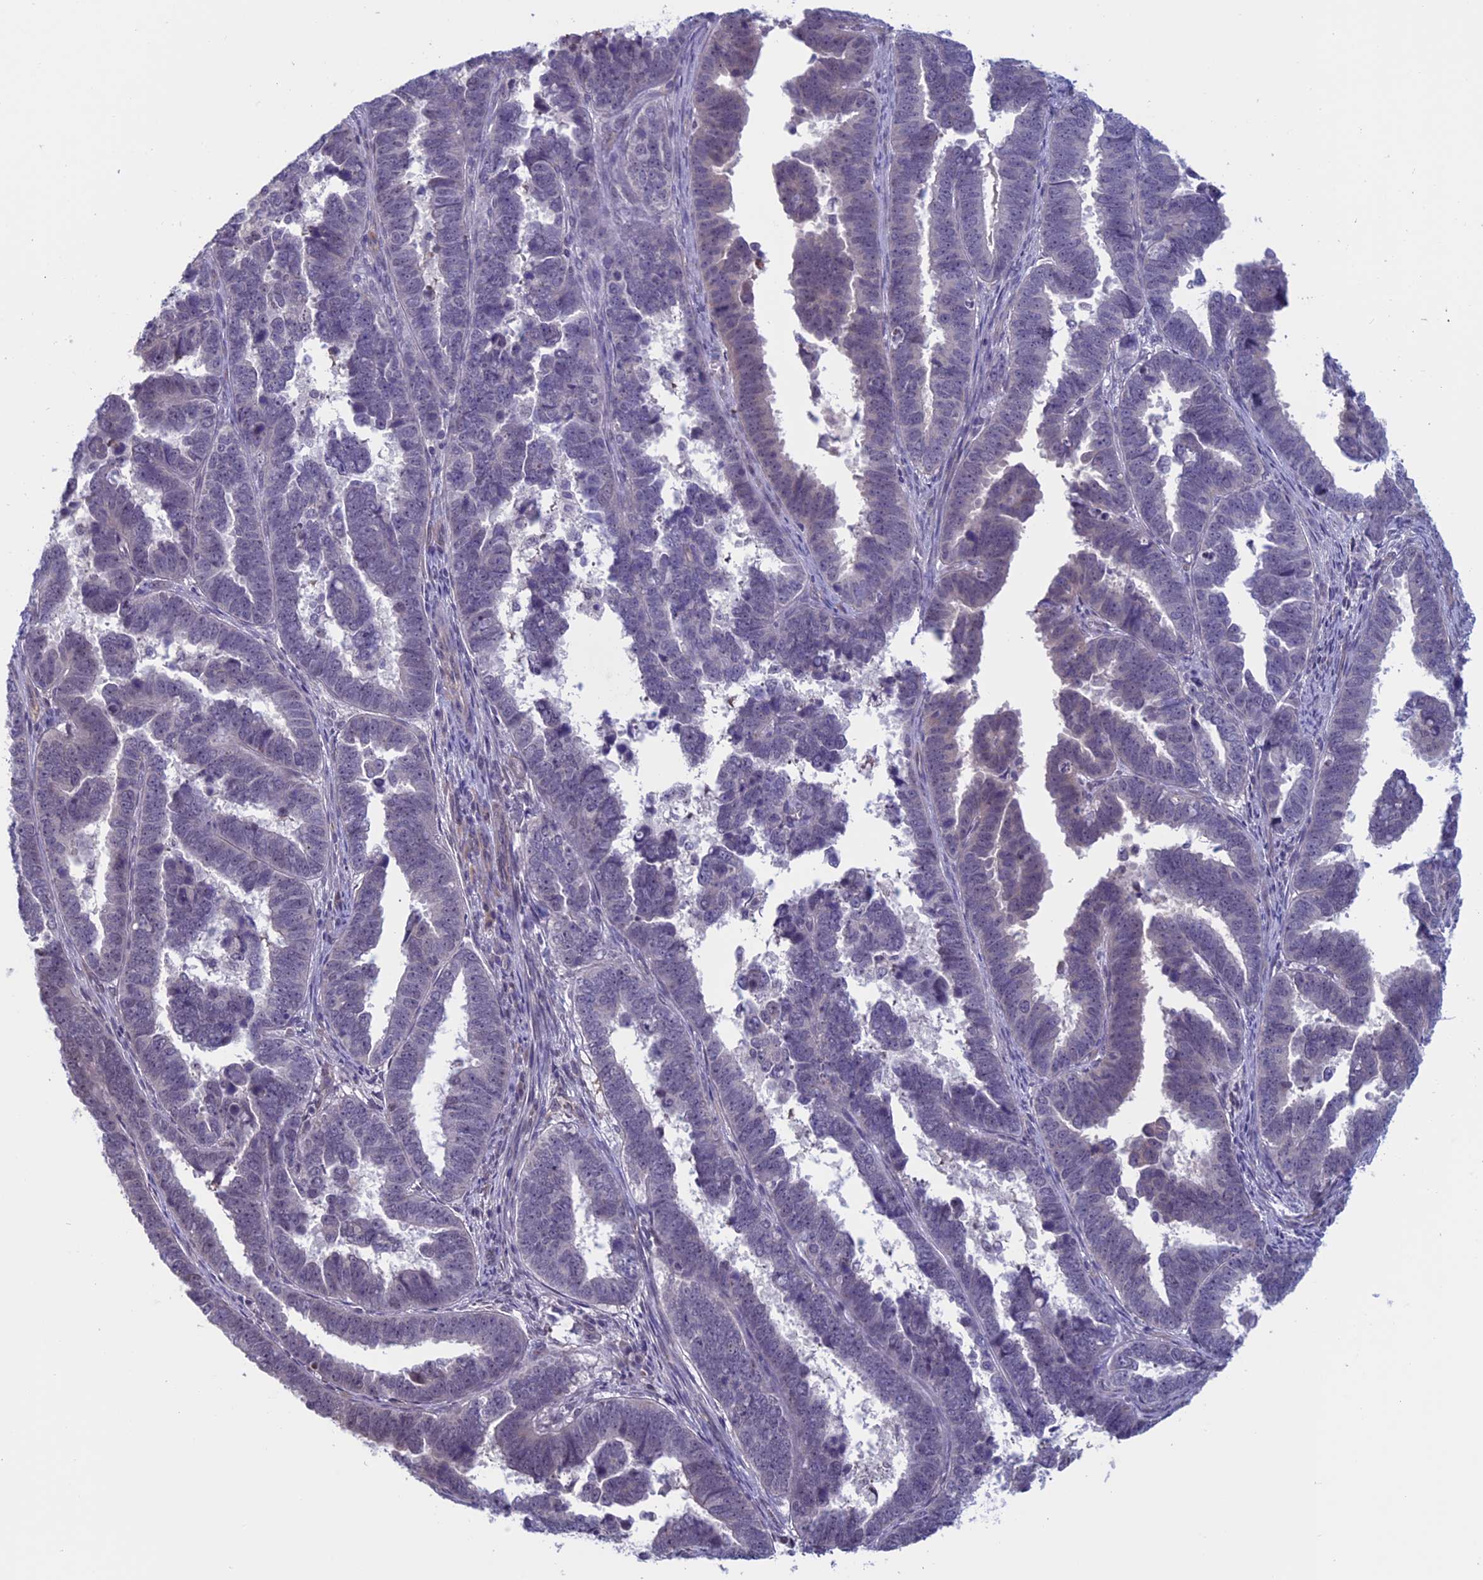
{"staining": {"intensity": "negative", "quantity": "none", "location": "none"}, "tissue": "endometrial cancer", "cell_type": "Tumor cells", "image_type": "cancer", "snomed": [{"axis": "morphology", "description": "Adenocarcinoma, NOS"}, {"axis": "topography", "description": "Endometrium"}], "caption": "Endometrial cancer (adenocarcinoma) stained for a protein using immunohistochemistry (IHC) displays no positivity tumor cells.", "gene": "SLC1A6", "patient": {"sex": "female", "age": 75}}